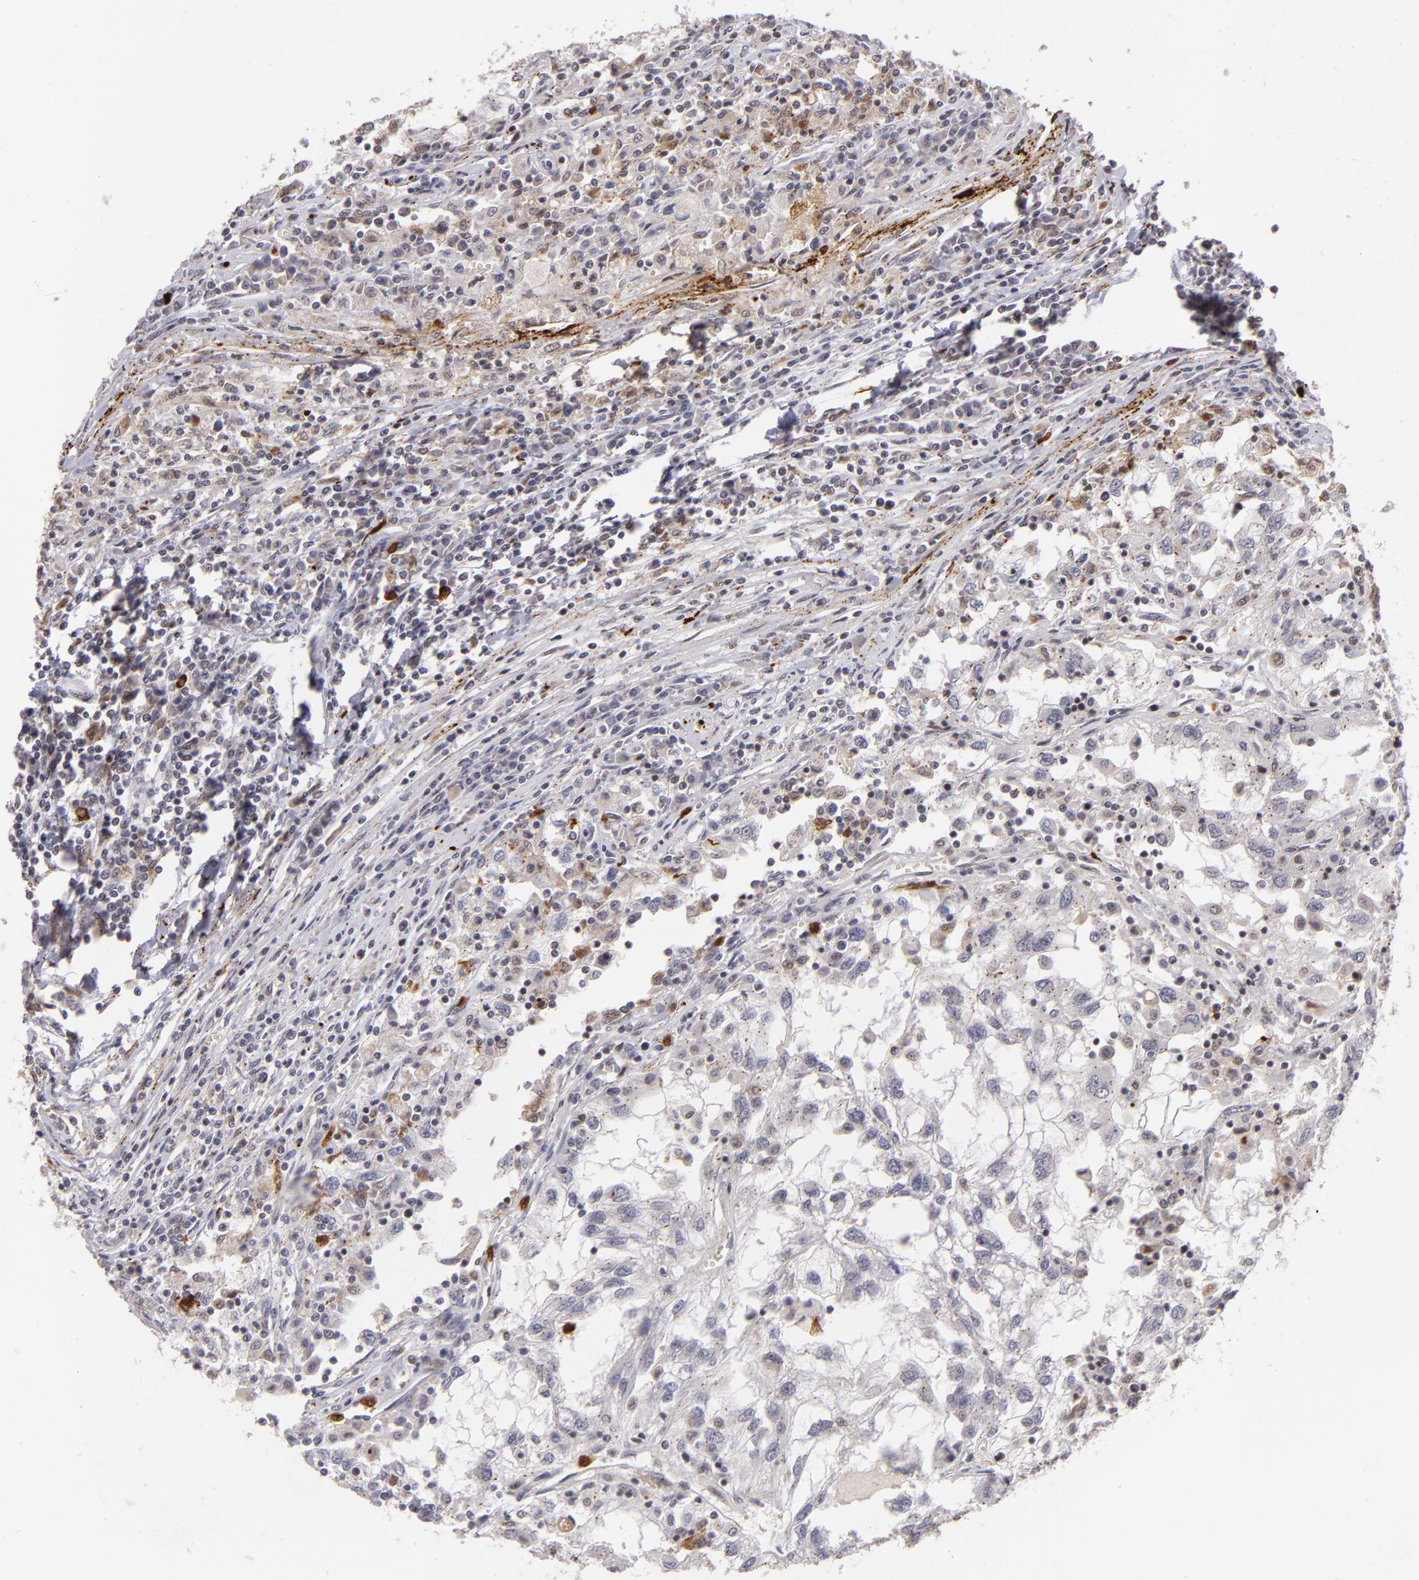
{"staining": {"intensity": "weak", "quantity": "25%-75%", "location": "cytoplasmic/membranous"}, "tissue": "renal cancer", "cell_type": "Tumor cells", "image_type": "cancer", "snomed": [{"axis": "morphology", "description": "Normal tissue, NOS"}, {"axis": "morphology", "description": "Adenocarcinoma, NOS"}, {"axis": "topography", "description": "Kidney"}], "caption": "Immunohistochemical staining of renal cancer (adenocarcinoma) displays low levels of weak cytoplasmic/membranous protein staining in approximately 25%-75% of tumor cells. The protein of interest is shown in brown color, while the nuclei are stained blue.", "gene": "RXRG", "patient": {"sex": "male", "age": 71}}